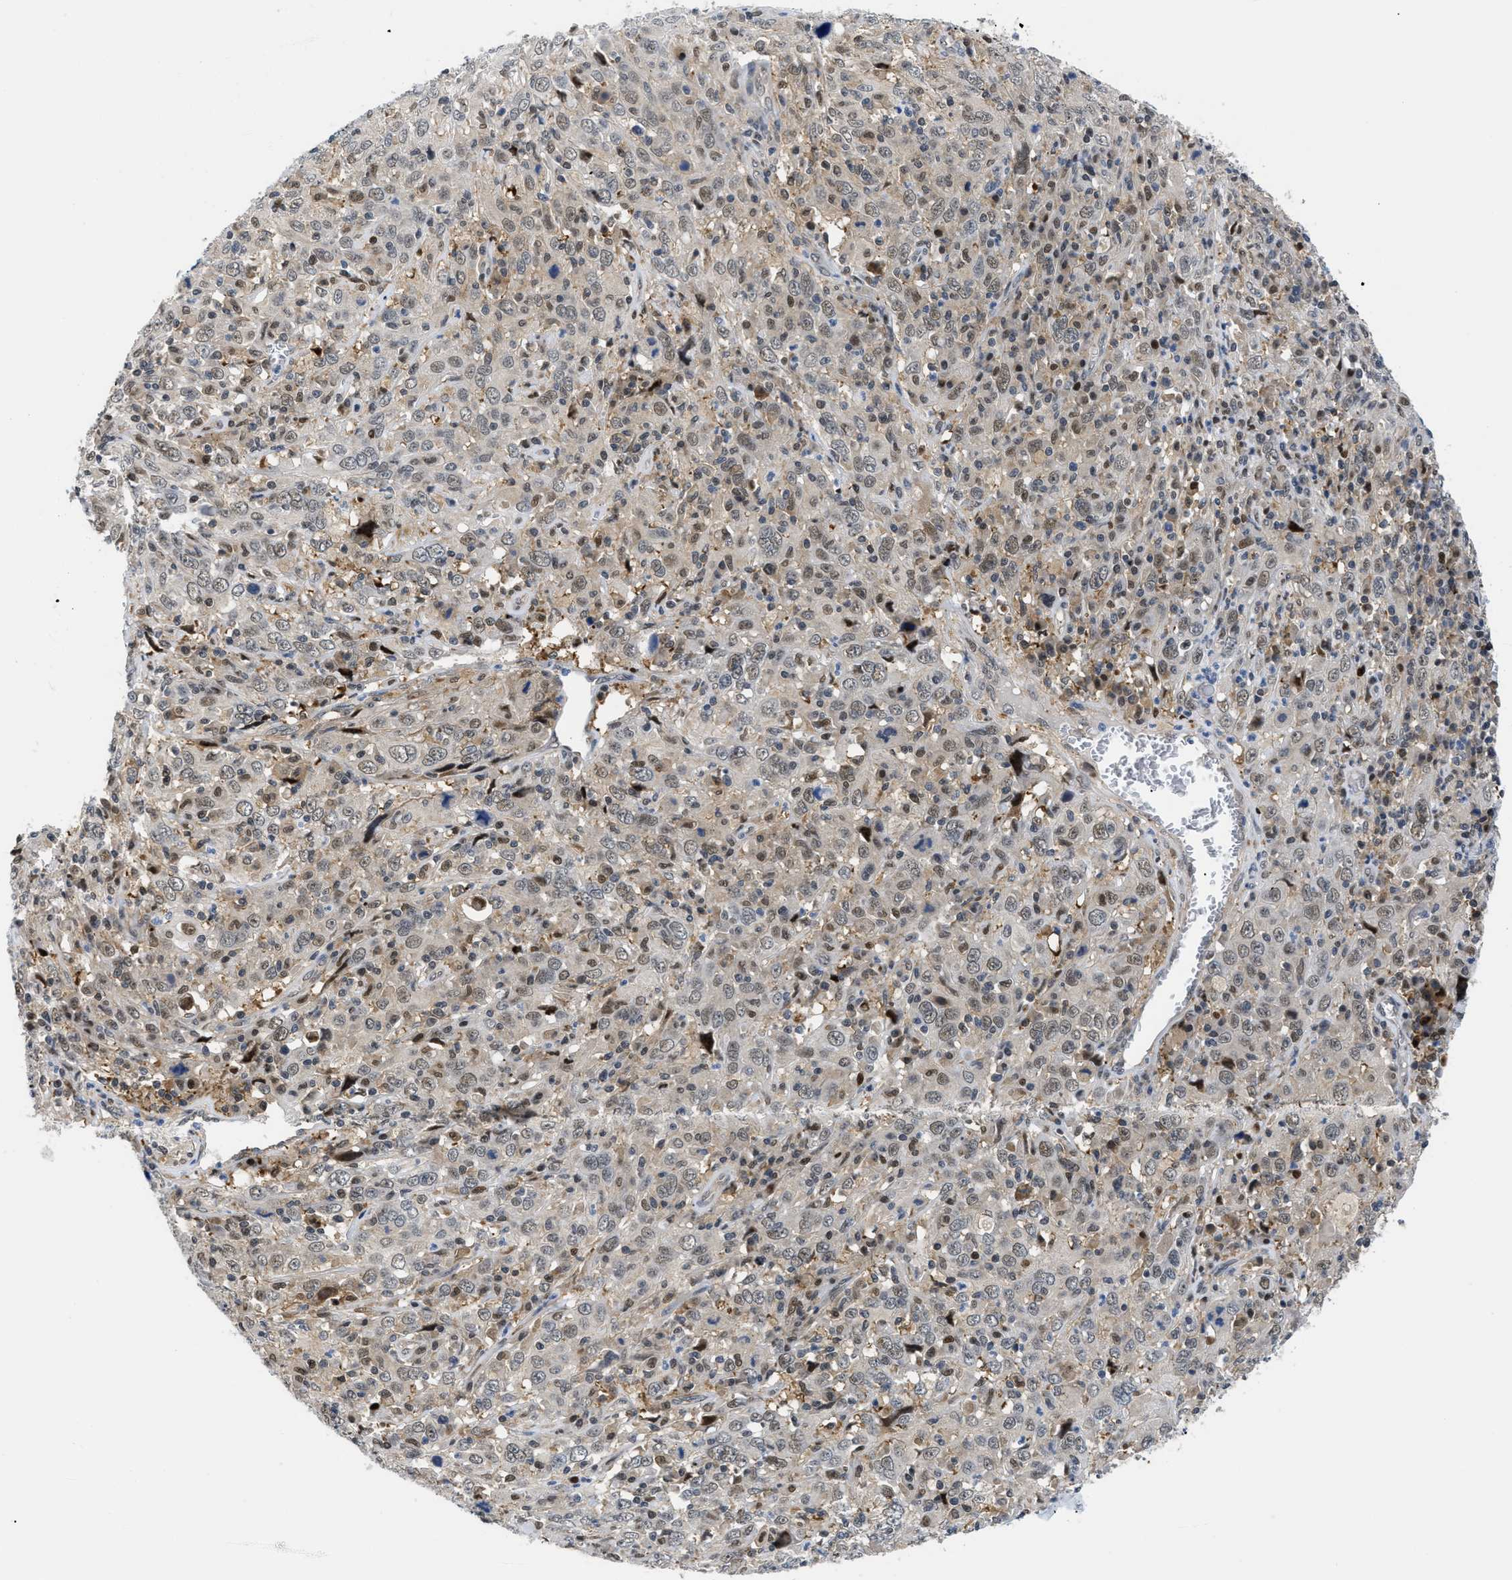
{"staining": {"intensity": "weak", "quantity": ">75%", "location": "cytoplasmic/membranous,nuclear"}, "tissue": "cervical cancer", "cell_type": "Tumor cells", "image_type": "cancer", "snomed": [{"axis": "morphology", "description": "Squamous cell carcinoma, NOS"}, {"axis": "topography", "description": "Cervix"}], "caption": "Approximately >75% of tumor cells in human cervical cancer show weak cytoplasmic/membranous and nuclear protein staining as visualized by brown immunohistochemical staining.", "gene": "SLC29A2", "patient": {"sex": "female", "age": 46}}